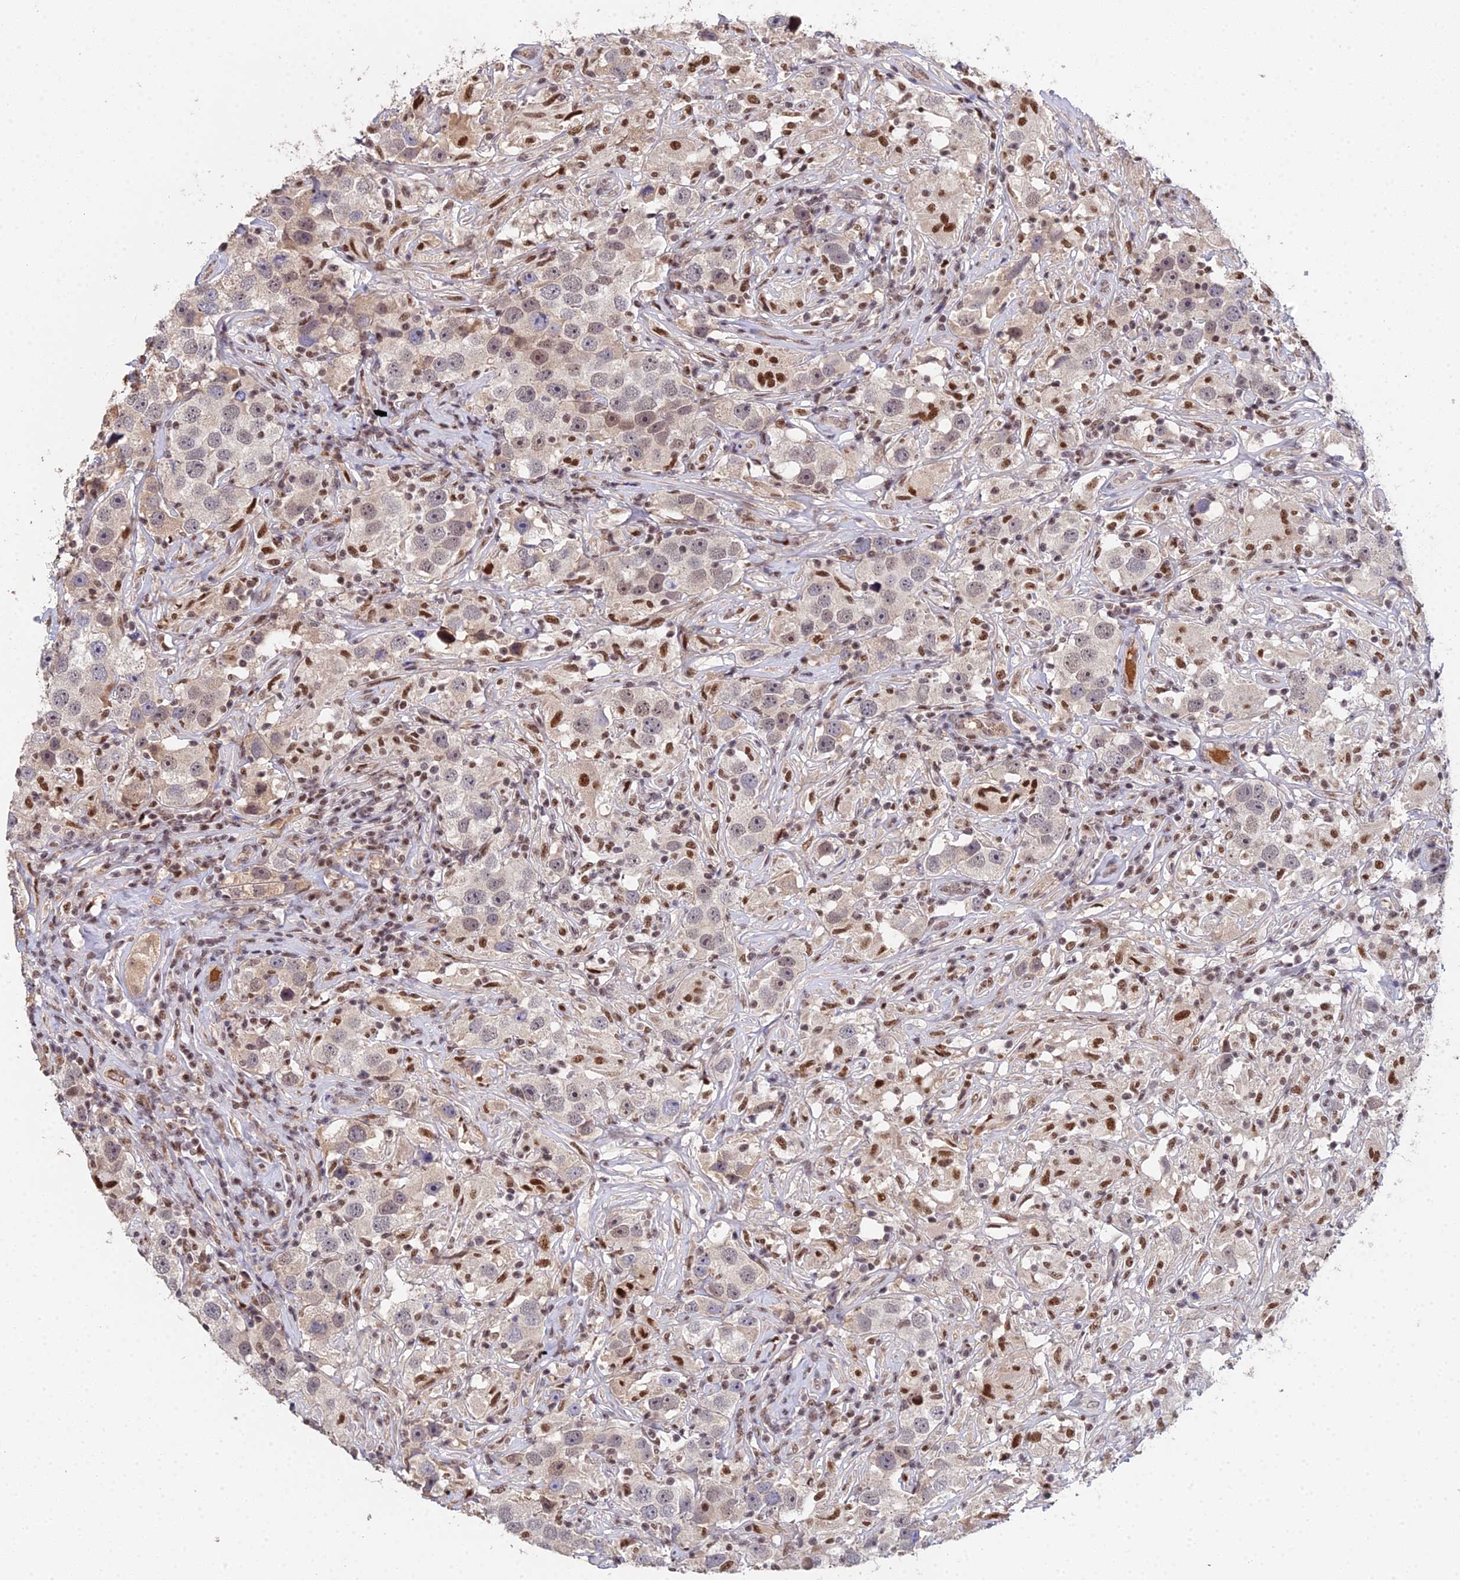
{"staining": {"intensity": "weak", "quantity": "25%-75%", "location": "nuclear"}, "tissue": "testis cancer", "cell_type": "Tumor cells", "image_type": "cancer", "snomed": [{"axis": "morphology", "description": "Seminoma, NOS"}, {"axis": "topography", "description": "Testis"}], "caption": "Testis cancer stained with immunohistochemistry (IHC) demonstrates weak nuclear staining in about 25%-75% of tumor cells.", "gene": "ERCC5", "patient": {"sex": "male", "age": 49}}